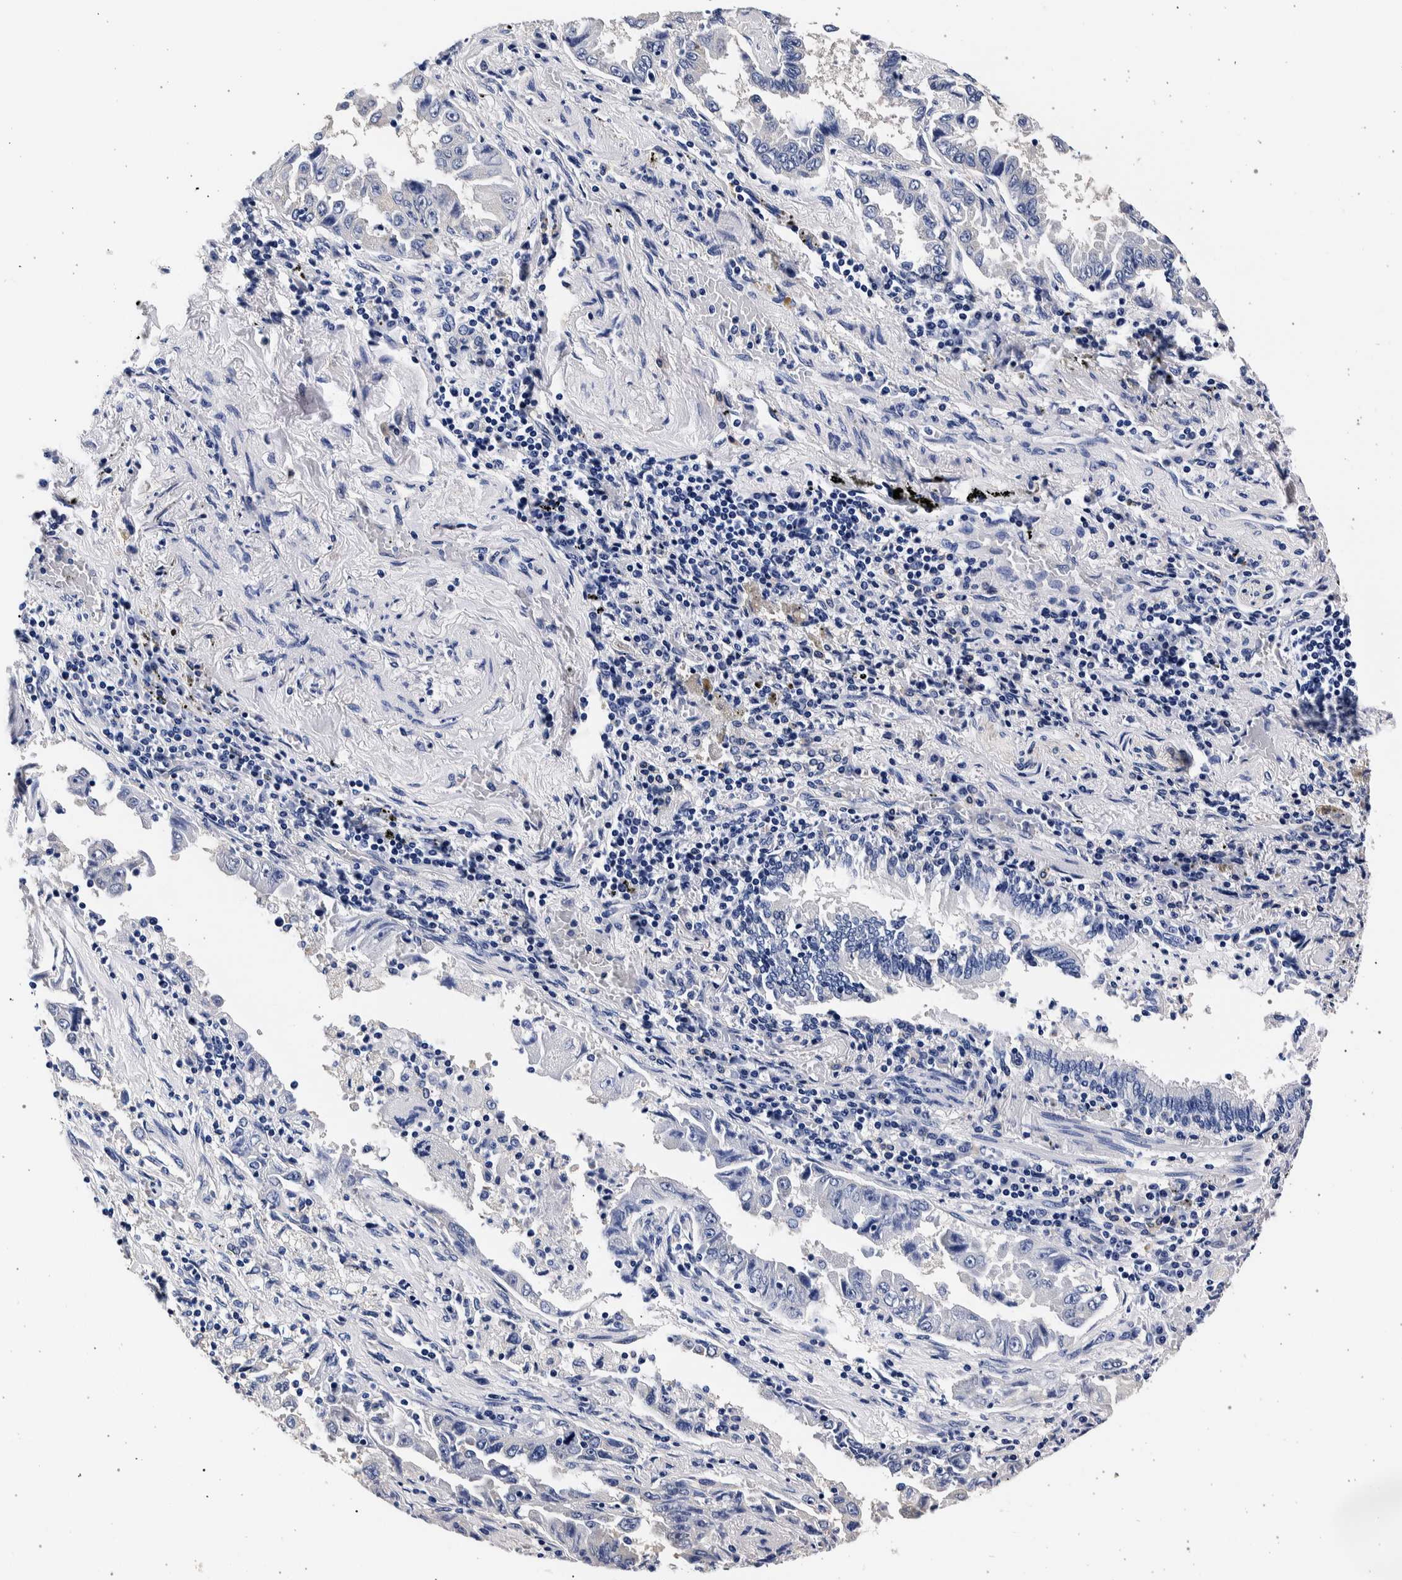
{"staining": {"intensity": "negative", "quantity": "none", "location": "none"}, "tissue": "lung cancer", "cell_type": "Tumor cells", "image_type": "cancer", "snomed": [{"axis": "morphology", "description": "Adenocarcinoma, NOS"}, {"axis": "topography", "description": "Lung"}], "caption": "Human adenocarcinoma (lung) stained for a protein using immunohistochemistry (IHC) exhibits no expression in tumor cells.", "gene": "NIBAN2", "patient": {"sex": "female", "age": 51}}